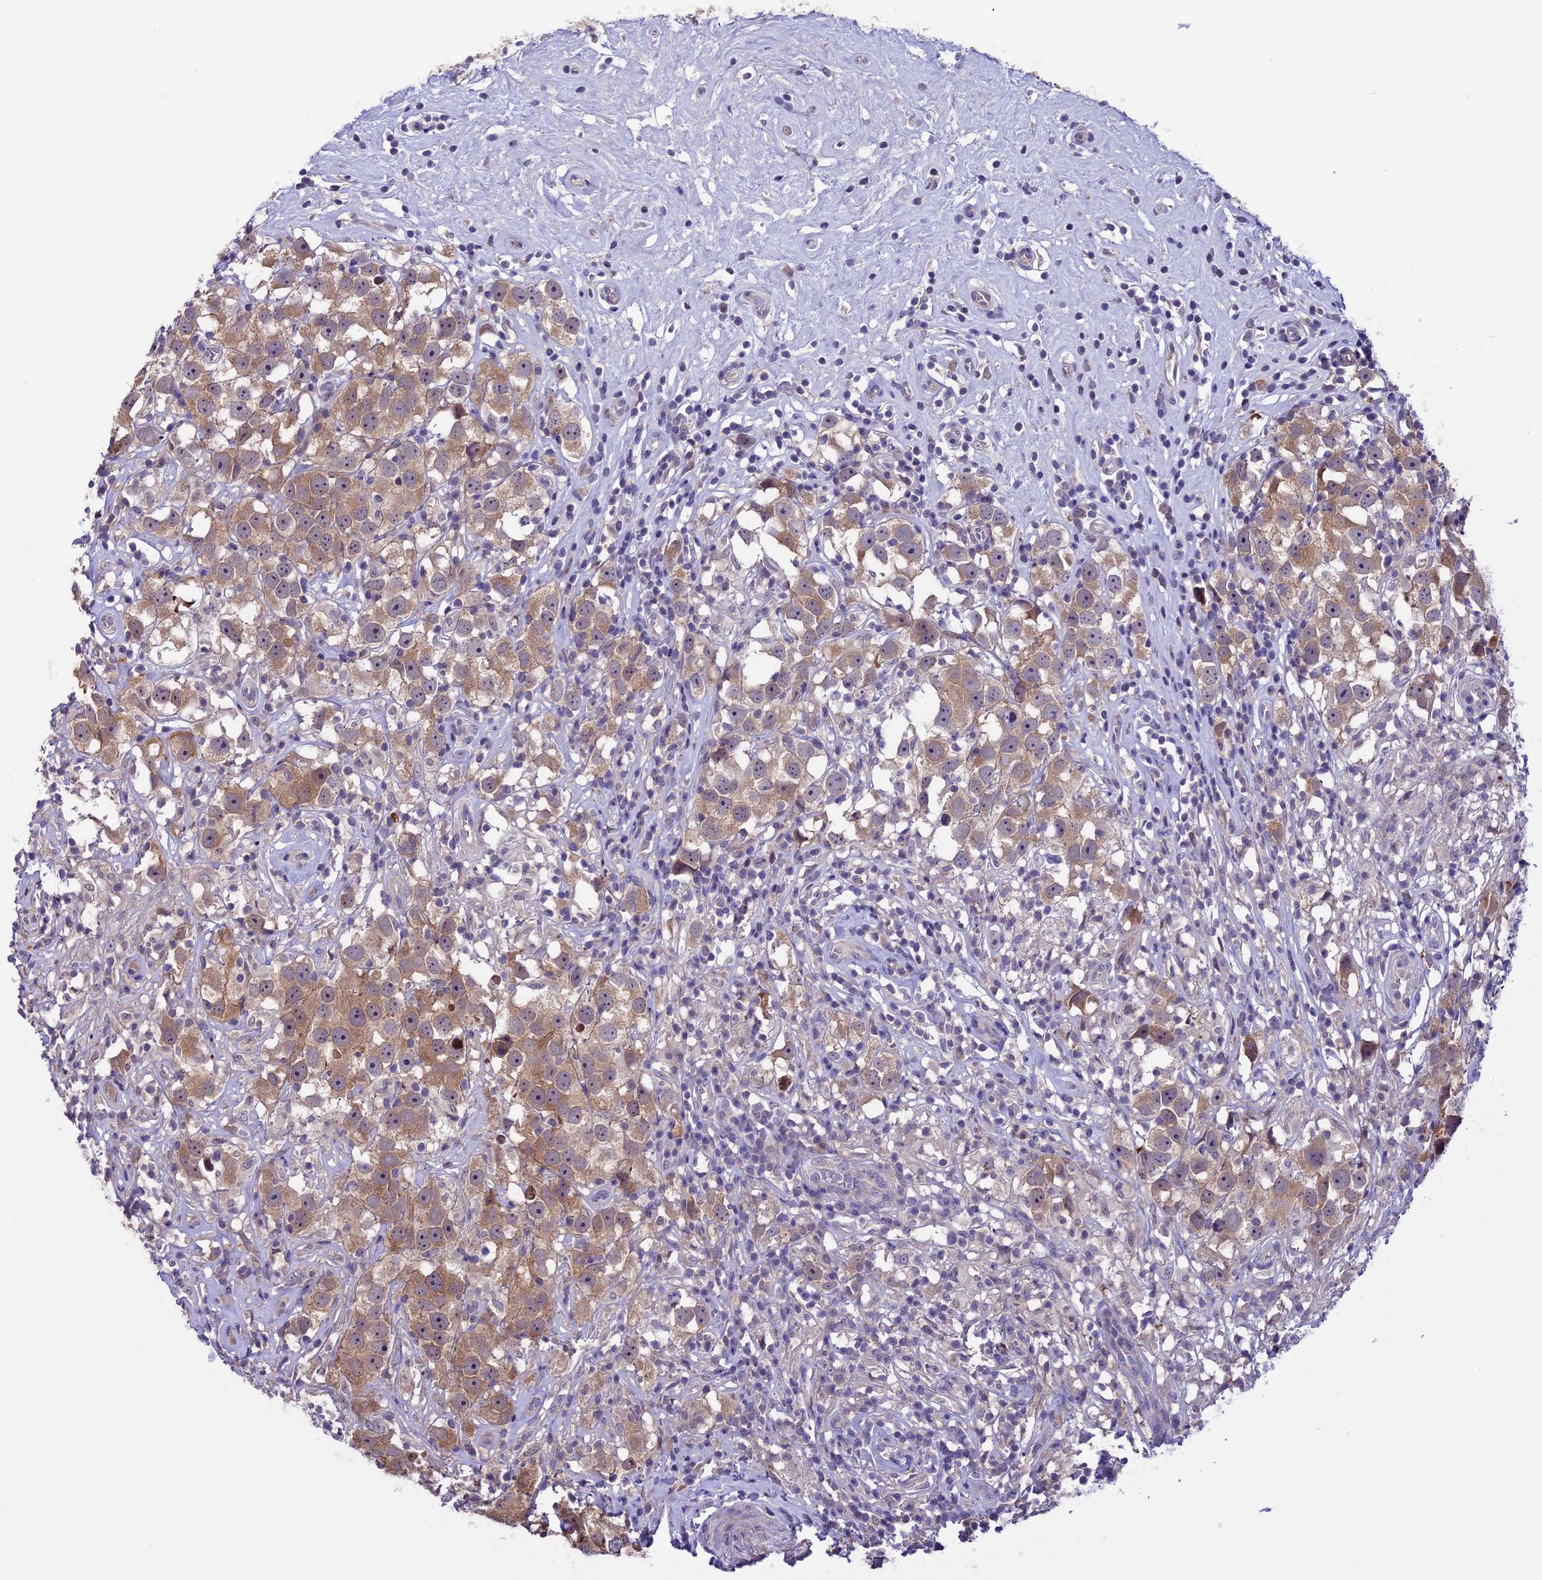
{"staining": {"intensity": "moderate", "quantity": ">75%", "location": "cytoplasmic/membranous"}, "tissue": "testis cancer", "cell_type": "Tumor cells", "image_type": "cancer", "snomed": [{"axis": "morphology", "description": "Seminoma, NOS"}, {"axis": "topography", "description": "Testis"}], "caption": "About >75% of tumor cells in human testis cancer reveal moderate cytoplasmic/membranous protein expression as visualized by brown immunohistochemical staining.", "gene": "XKR7", "patient": {"sex": "male", "age": 49}}